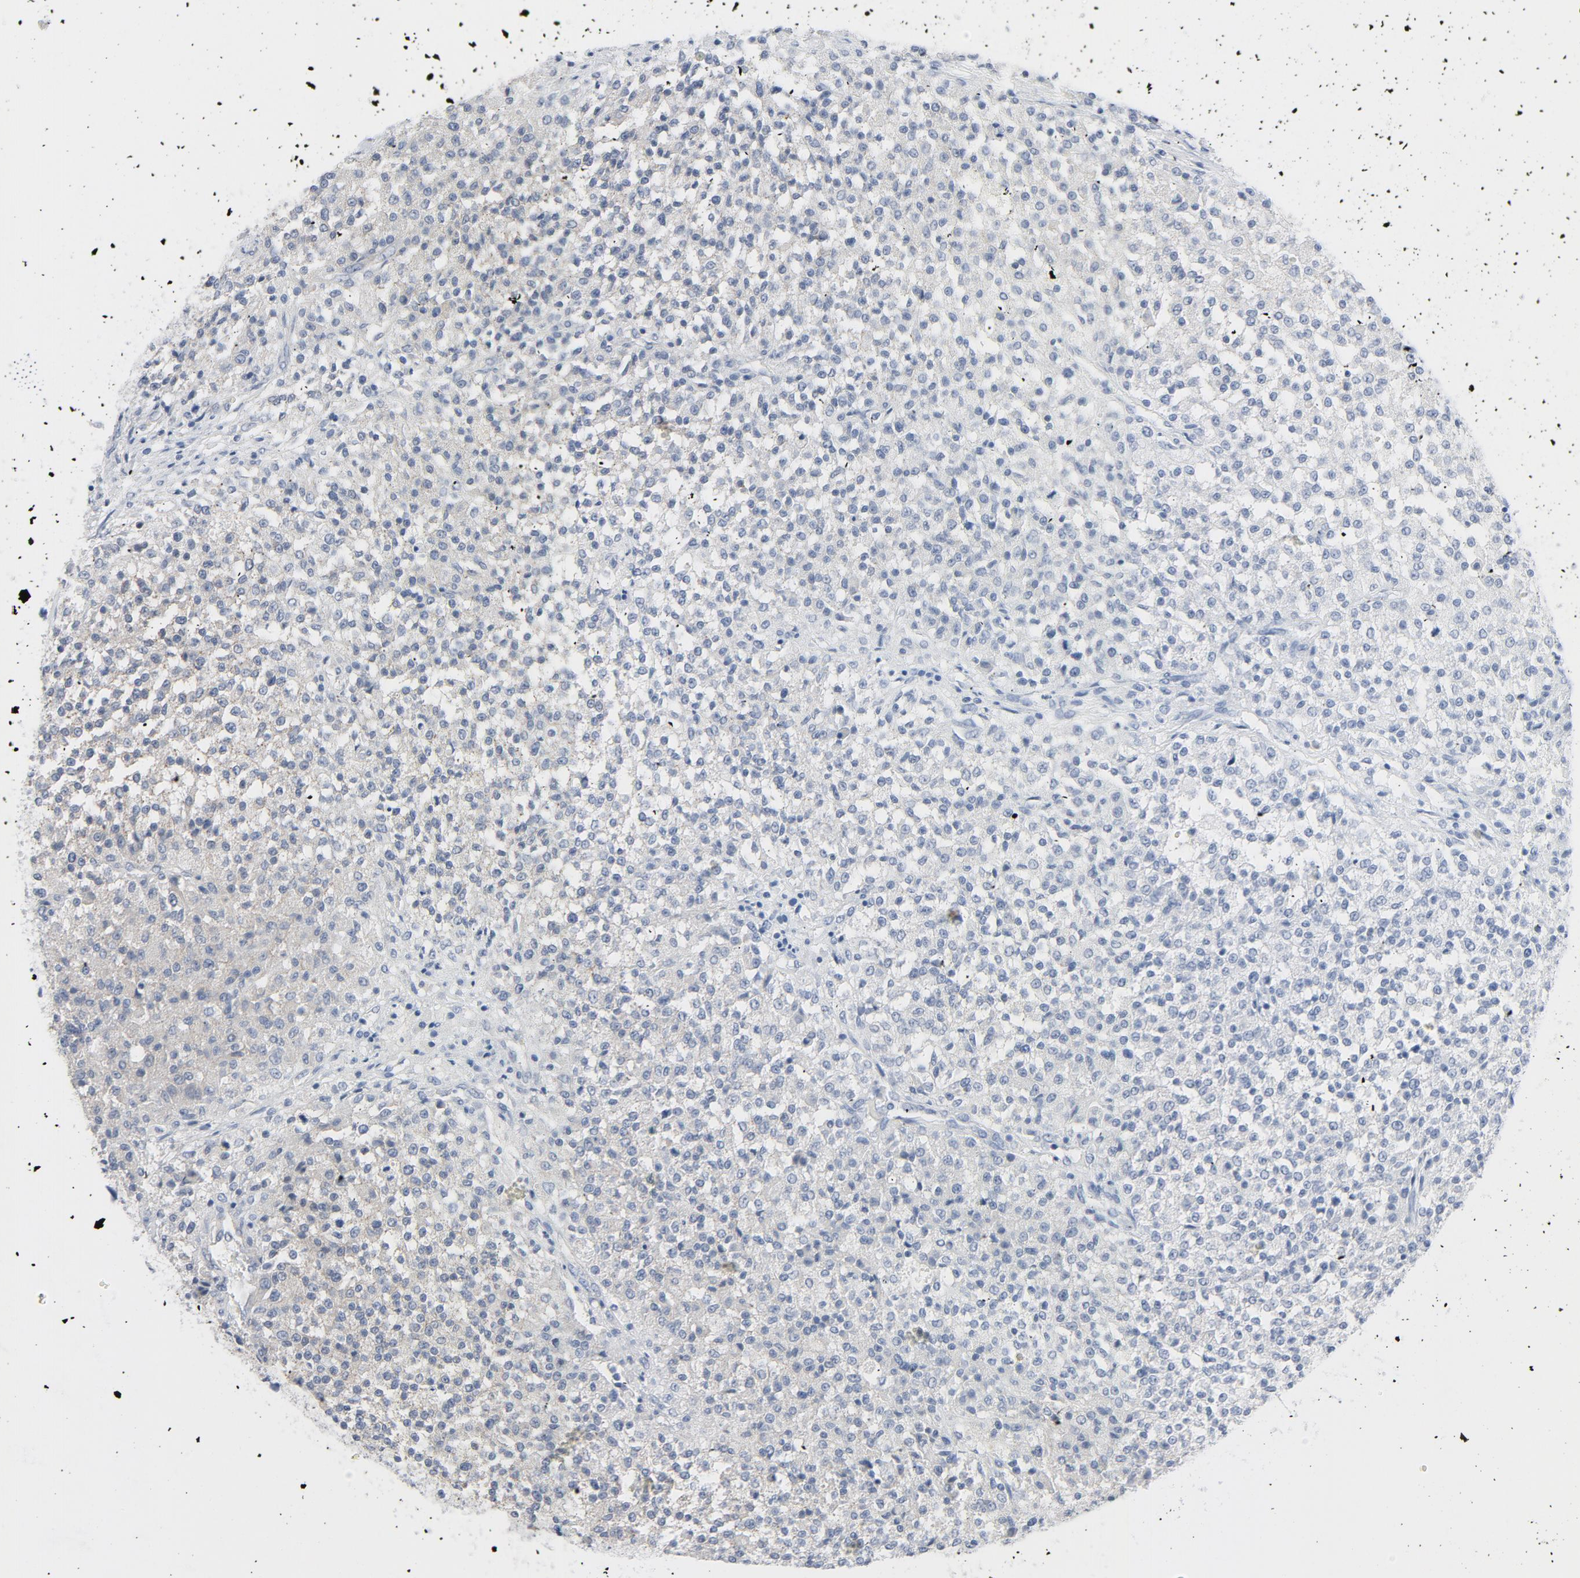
{"staining": {"intensity": "weak", "quantity": "25%-75%", "location": "cytoplasmic/membranous"}, "tissue": "testis cancer", "cell_type": "Tumor cells", "image_type": "cancer", "snomed": [{"axis": "morphology", "description": "Seminoma, NOS"}, {"axis": "topography", "description": "Testis"}], "caption": "Immunohistochemistry of testis cancer reveals low levels of weak cytoplasmic/membranous positivity in approximately 25%-75% of tumor cells.", "gene": "TSG101", "patient": {"sex": "male", "age": 59}}